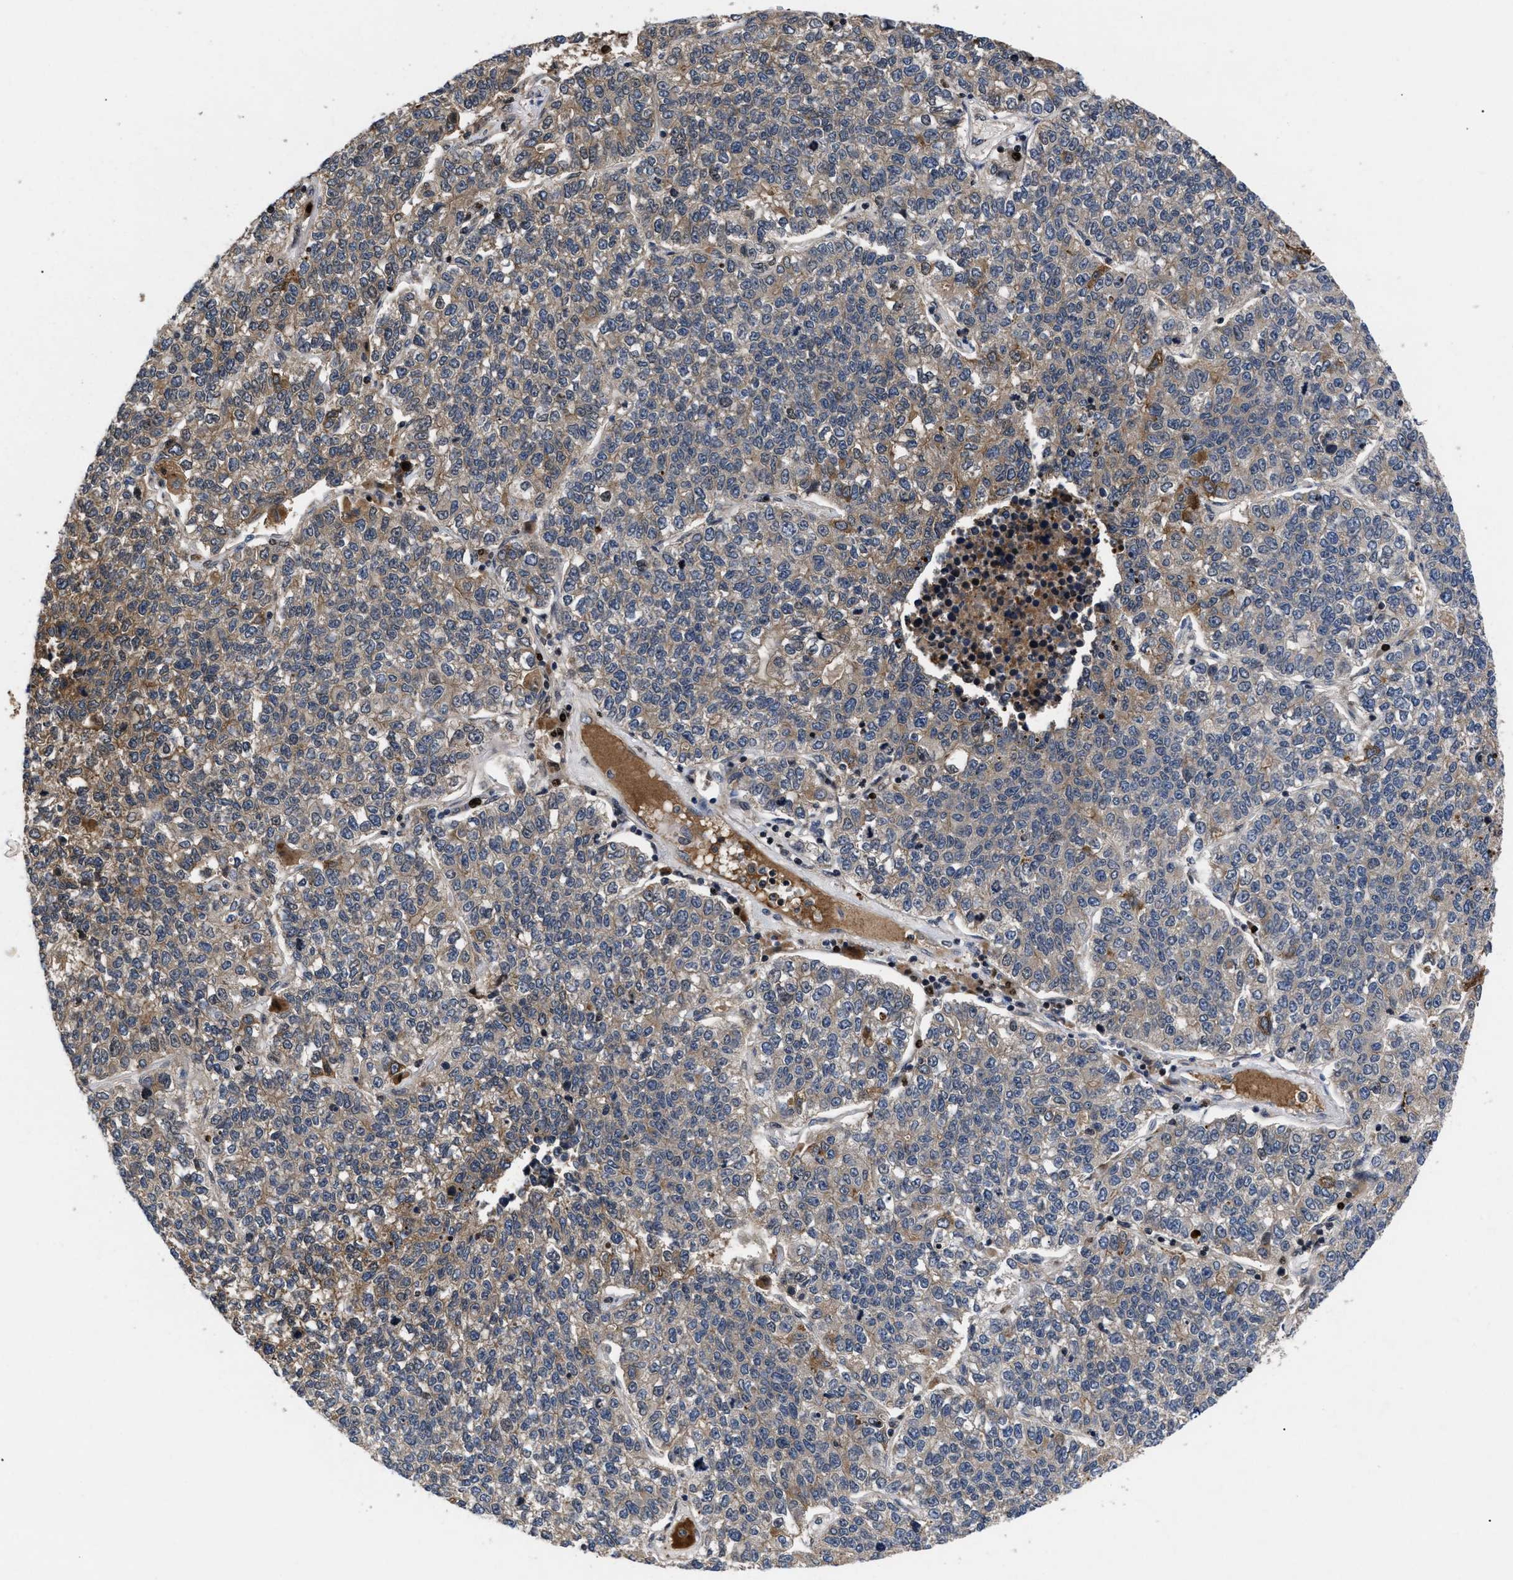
{"staining": {"intensity": "moderate", "quantity": "<25%", "location": "cytoplasmic/membranous"}, "tissue": "lung cancer", "cell_type": "Tumor cells", "image_type": "cancer", "snomed": [{"axis": "morphology", "description": "Adenocarcinoma, NOS"}, {"axis": "topography", "description": "Lung"}], "caption": "A brown stain shows moderate cytoplasmic/membranous expression of a protein in human lung cancer tumor cells.", "gene": "FAM200A", "patient": {"sex": "male", "age": 49}}